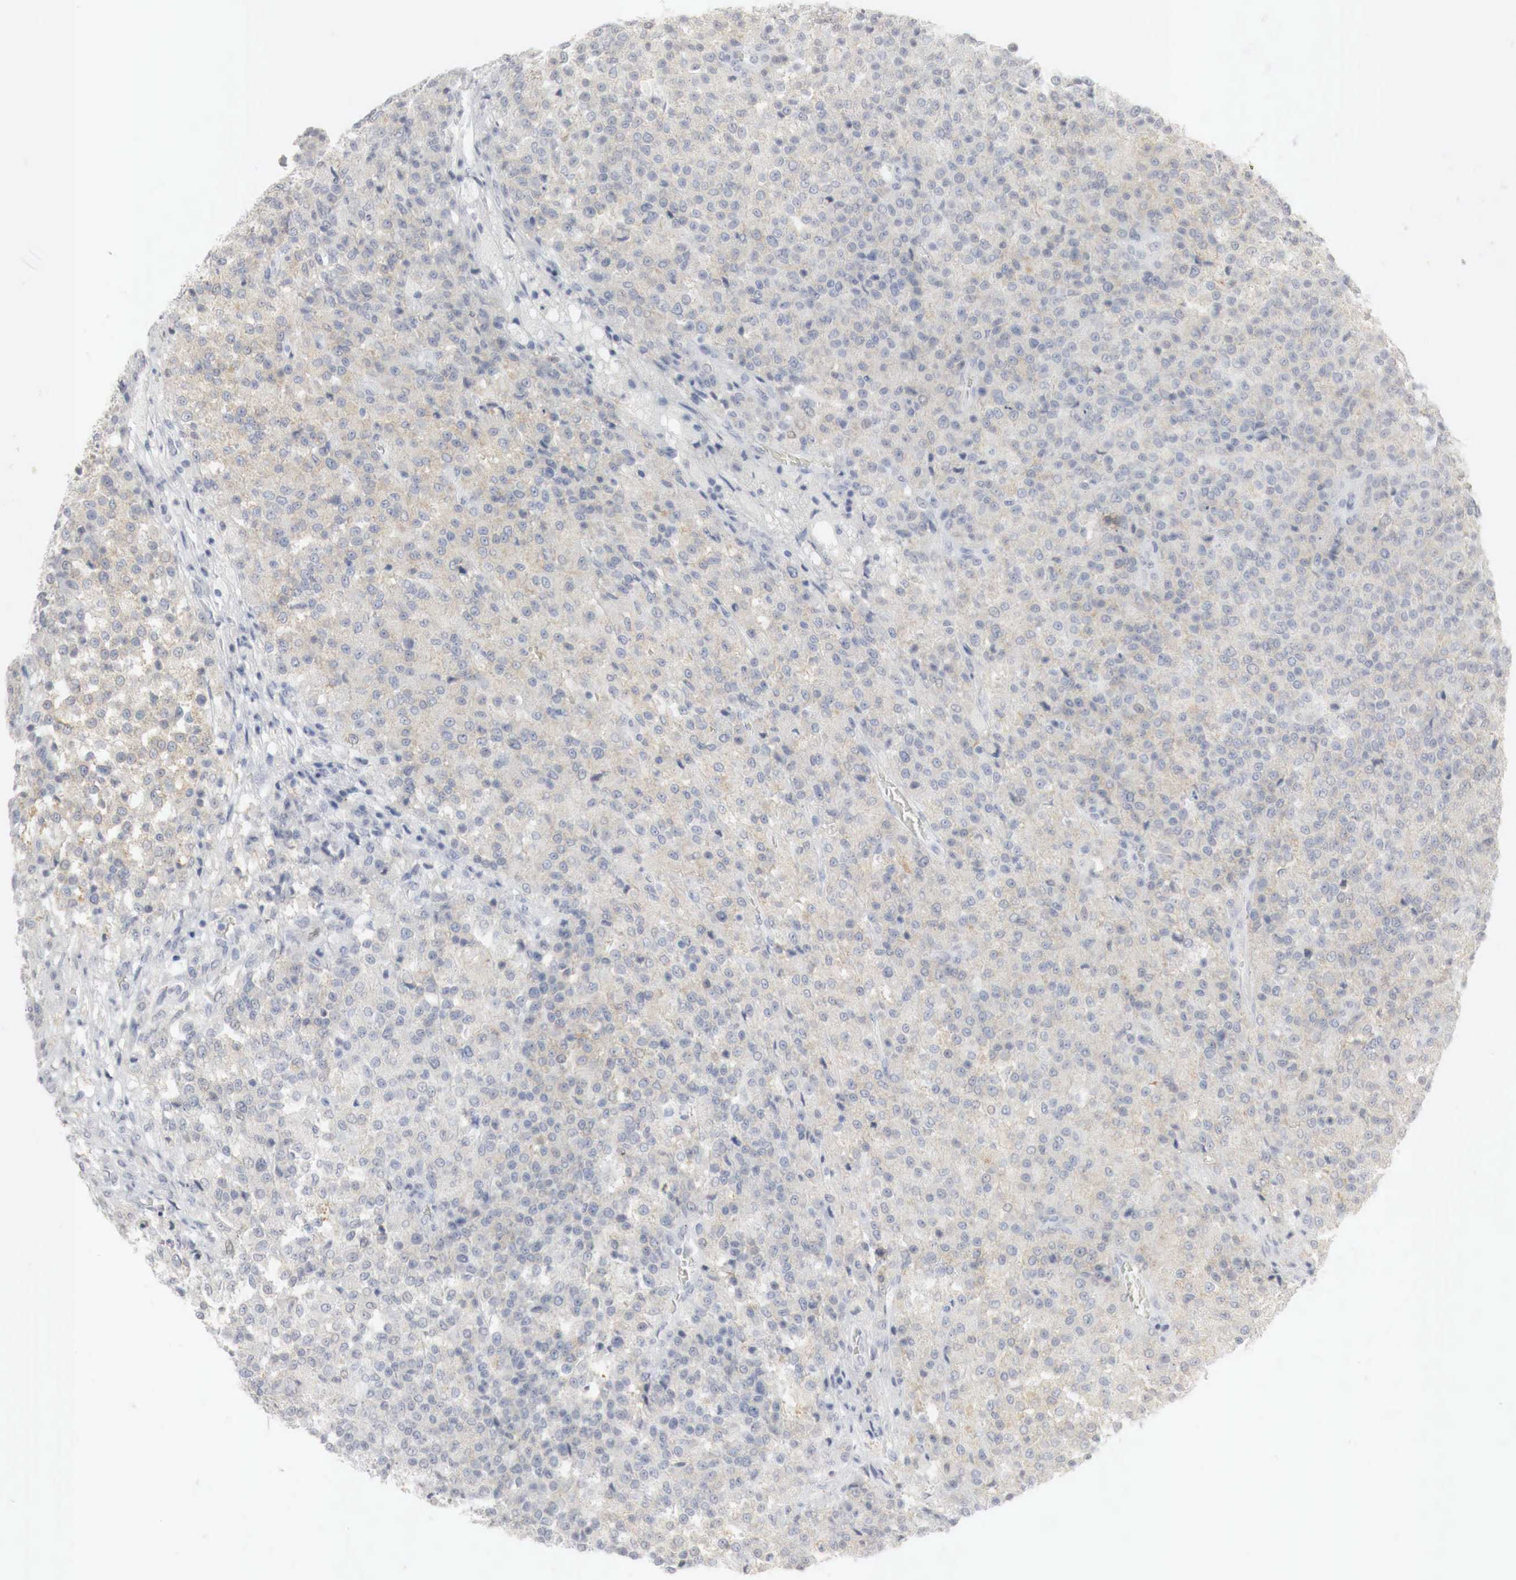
{"staining": {"intensity": "weak", "quantity": "25%-75%", "location": "cytoplasmic/membranous"}, "tissue": "testis cancer", "cell_type": "Tumor cells", "image_type": "cancer", "snomed": [{"axis": "morphology", "description": "Seminoma, NOS"}, {"axis": "topography", "description": "Testis"}], "caption": "The histopathology image reveals immunohistochemical staining of testis seminoma. There is weak cytoplasmic/membranous expression is present in about 25%-75% of tumor cells.", "gene": "TP63", "patient": {"sex": "male", "age": 59}}